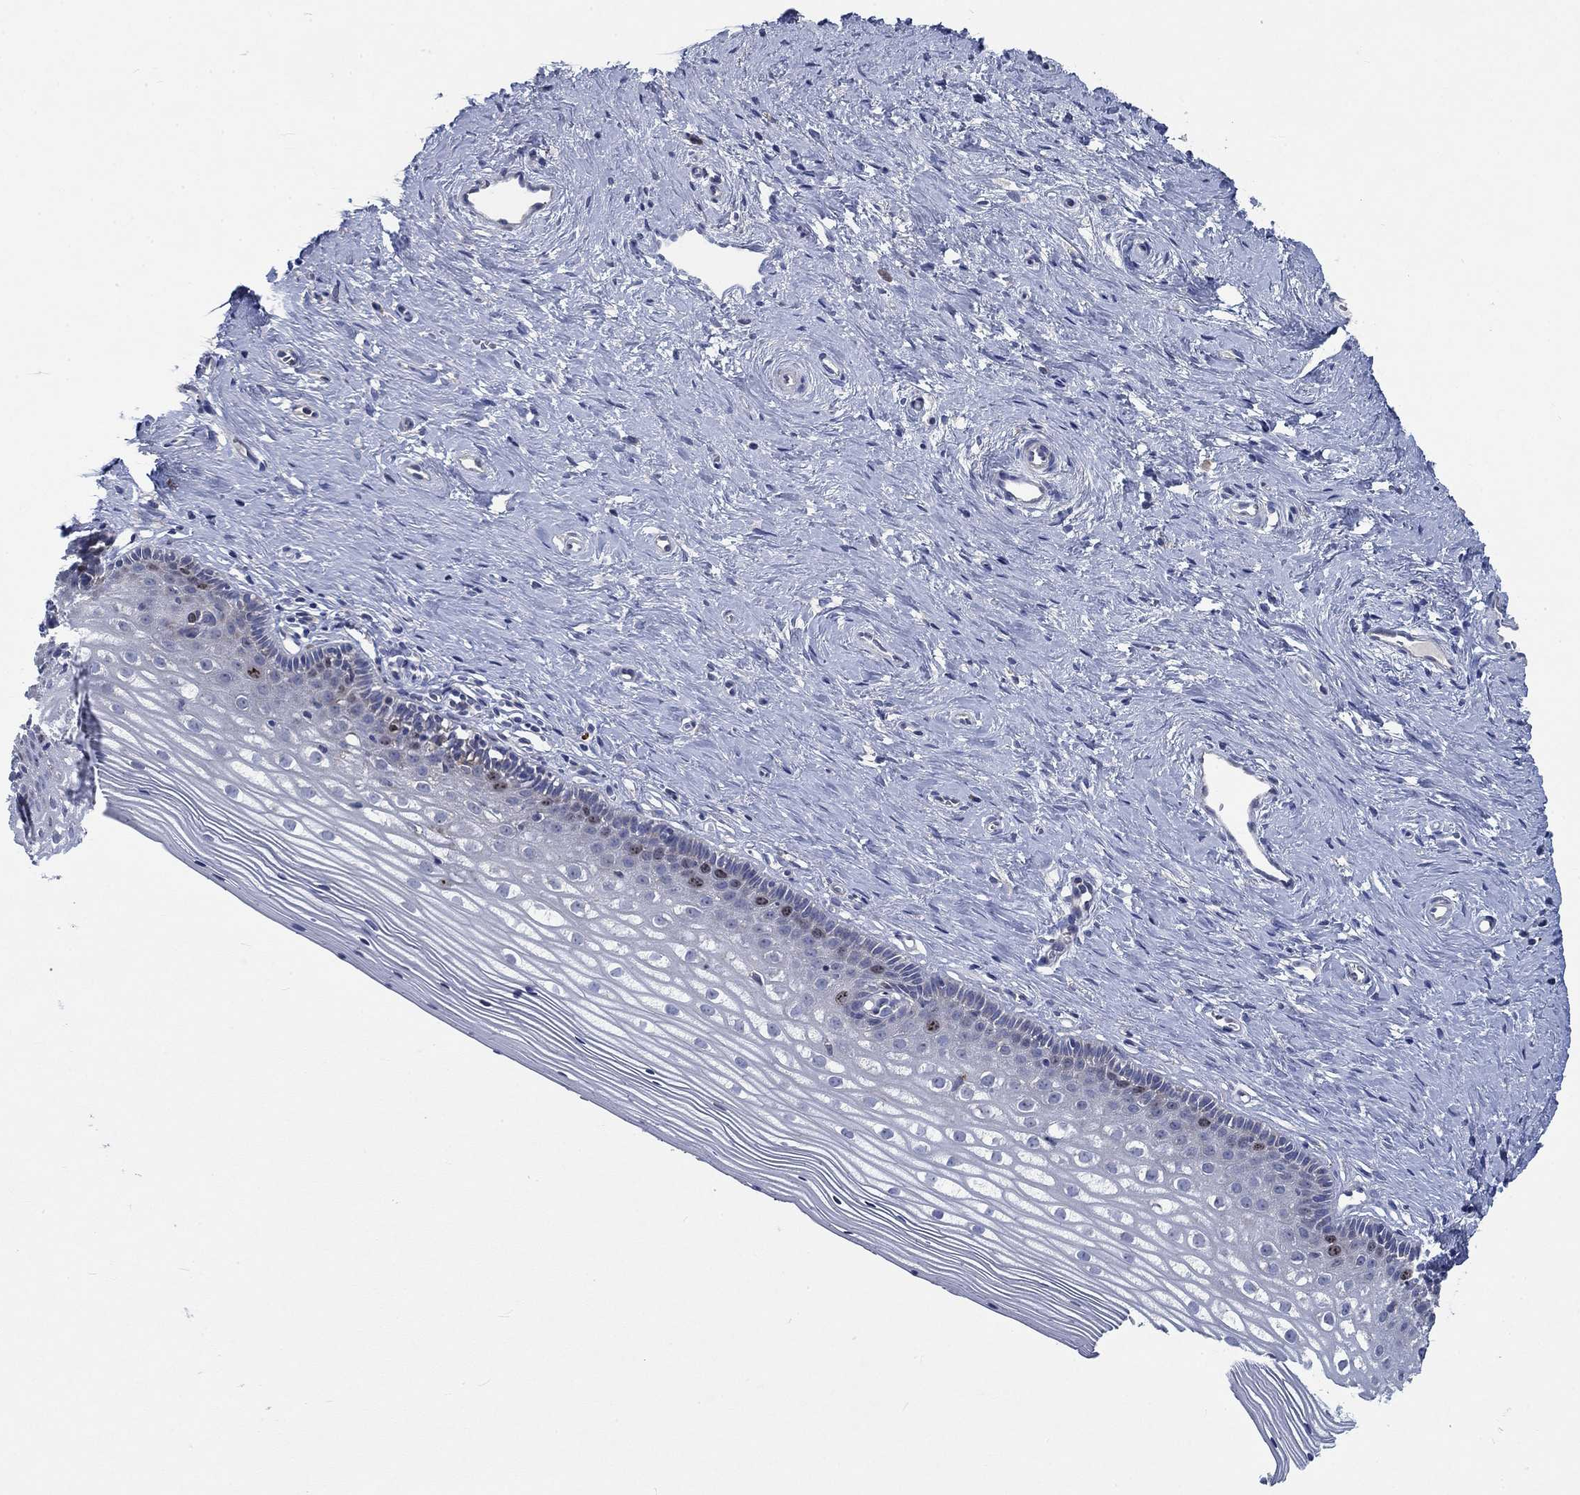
{"staining": {"intensity": "negative", "quantity": "none", "location": "none"}, "tissue": "cervix", "cell_type": "Glandular cells", "image_type": "normal", "snomed": [{"axis": "morphology", "description": "Normal tissue, NOS"}, {"axis": "topography", "description": "Cervix"}], "caption": "Glandular cells show no significant protein expression in unremarkable cervix.", "gene": "MMP24", "patient": {"sex": "female", "age": 40}}